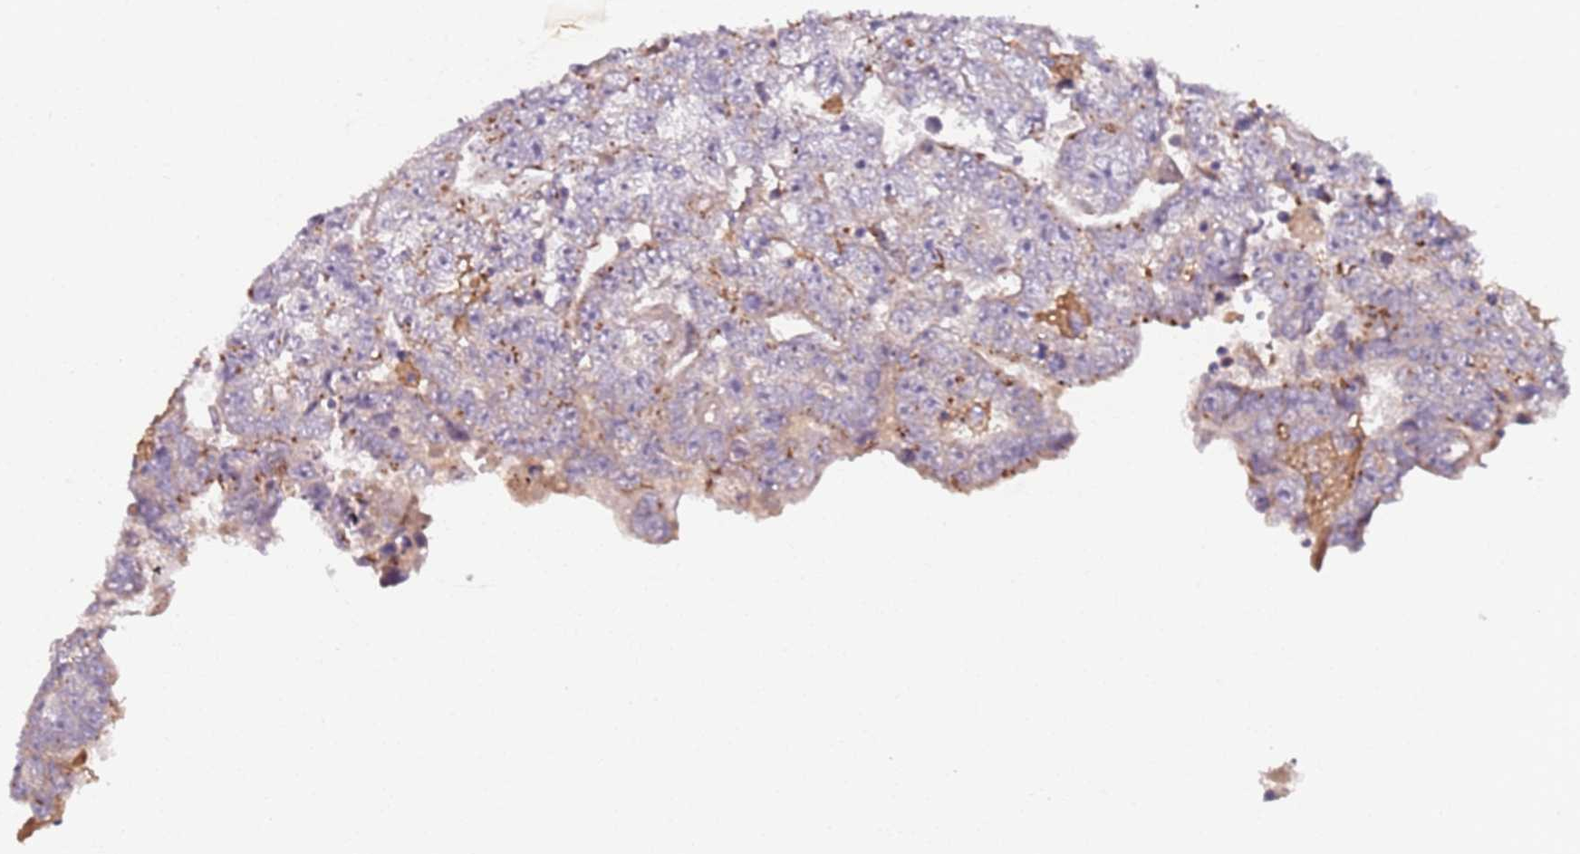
{"staining": {"intensity": "moderate", "quantity": "<25%", "location": "cytoplasmic/membranous"}, "tissue": "testis cancer", "cell_type": "Tumor cells", "image_type": "cancer", "snomed": [{"axis": "morphology", "description": "Carcinoma, Embryonal, NOS"}, {"axis": "topography", "description": "Testis"}], "caption": "A histopathology image of human testis embryonal carcinoma stained for a protein demonstrates moderate cytoplasmic/membranous brown staining in tumor cells. Using DAB (brown) and hematoxylin (blue) stains, captured at high magnification using brightfield microscopy.", "gene": "AKTIP", "patient": {"sex": "male", "age": 25}}